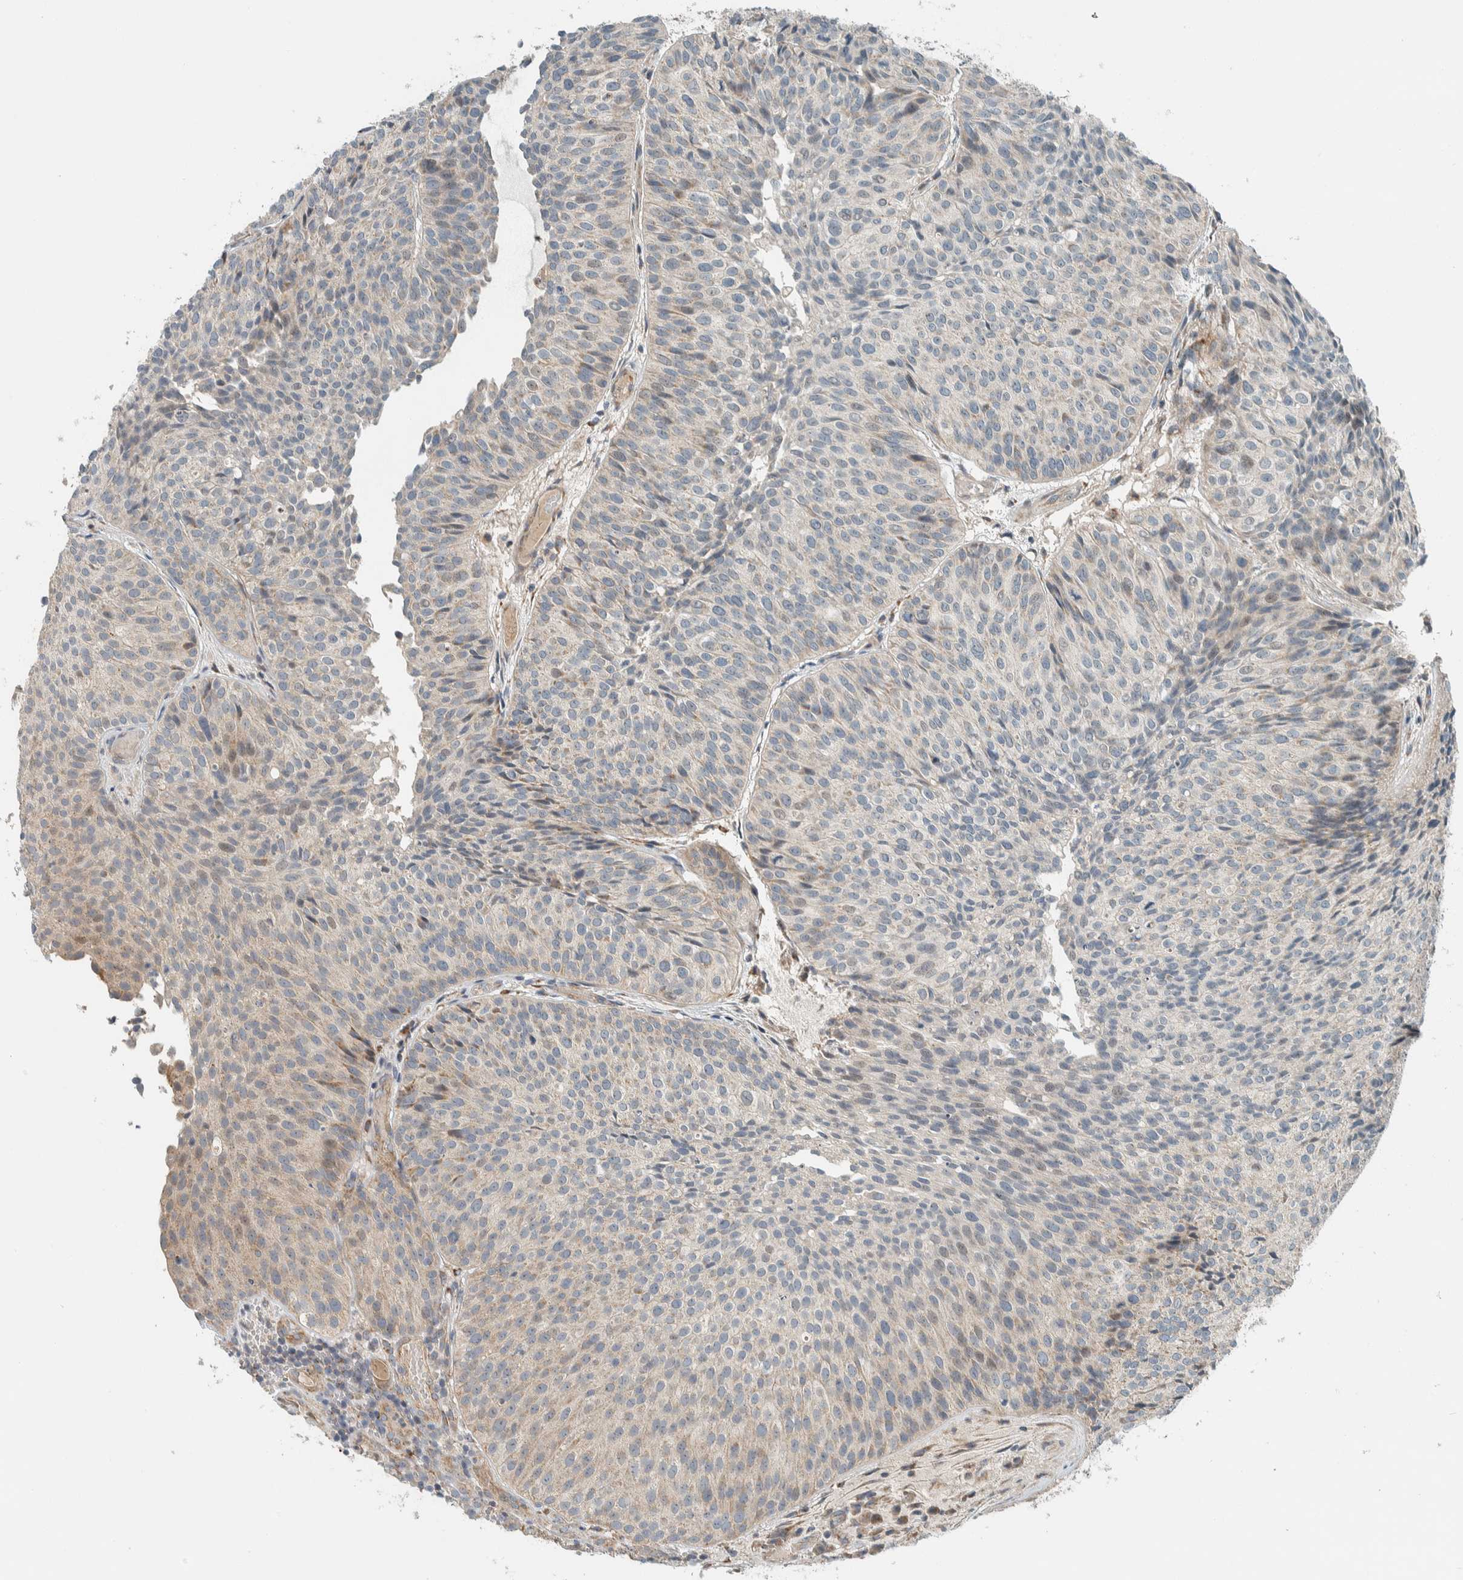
{"staining": {"intensity": "moderate", "quantity": "<25%", "location": "cytoplasmic/membranous"}, "tissue": "urothelial cancer", "cell_type": "Tumor cells", "image_type": "cancer", "snomed": [{"axis": "morphology", "description": "Urothelial carcinoma, Low grade"}, {"axis": "topography", "description": "Urinary bladder"}], "caption": "Urothelial cancer stained with a protein marker demonstrates moderate staining in tumor cells.", "gene": "SLFN12L", "patient": {"sex": "male", "age": 86}}